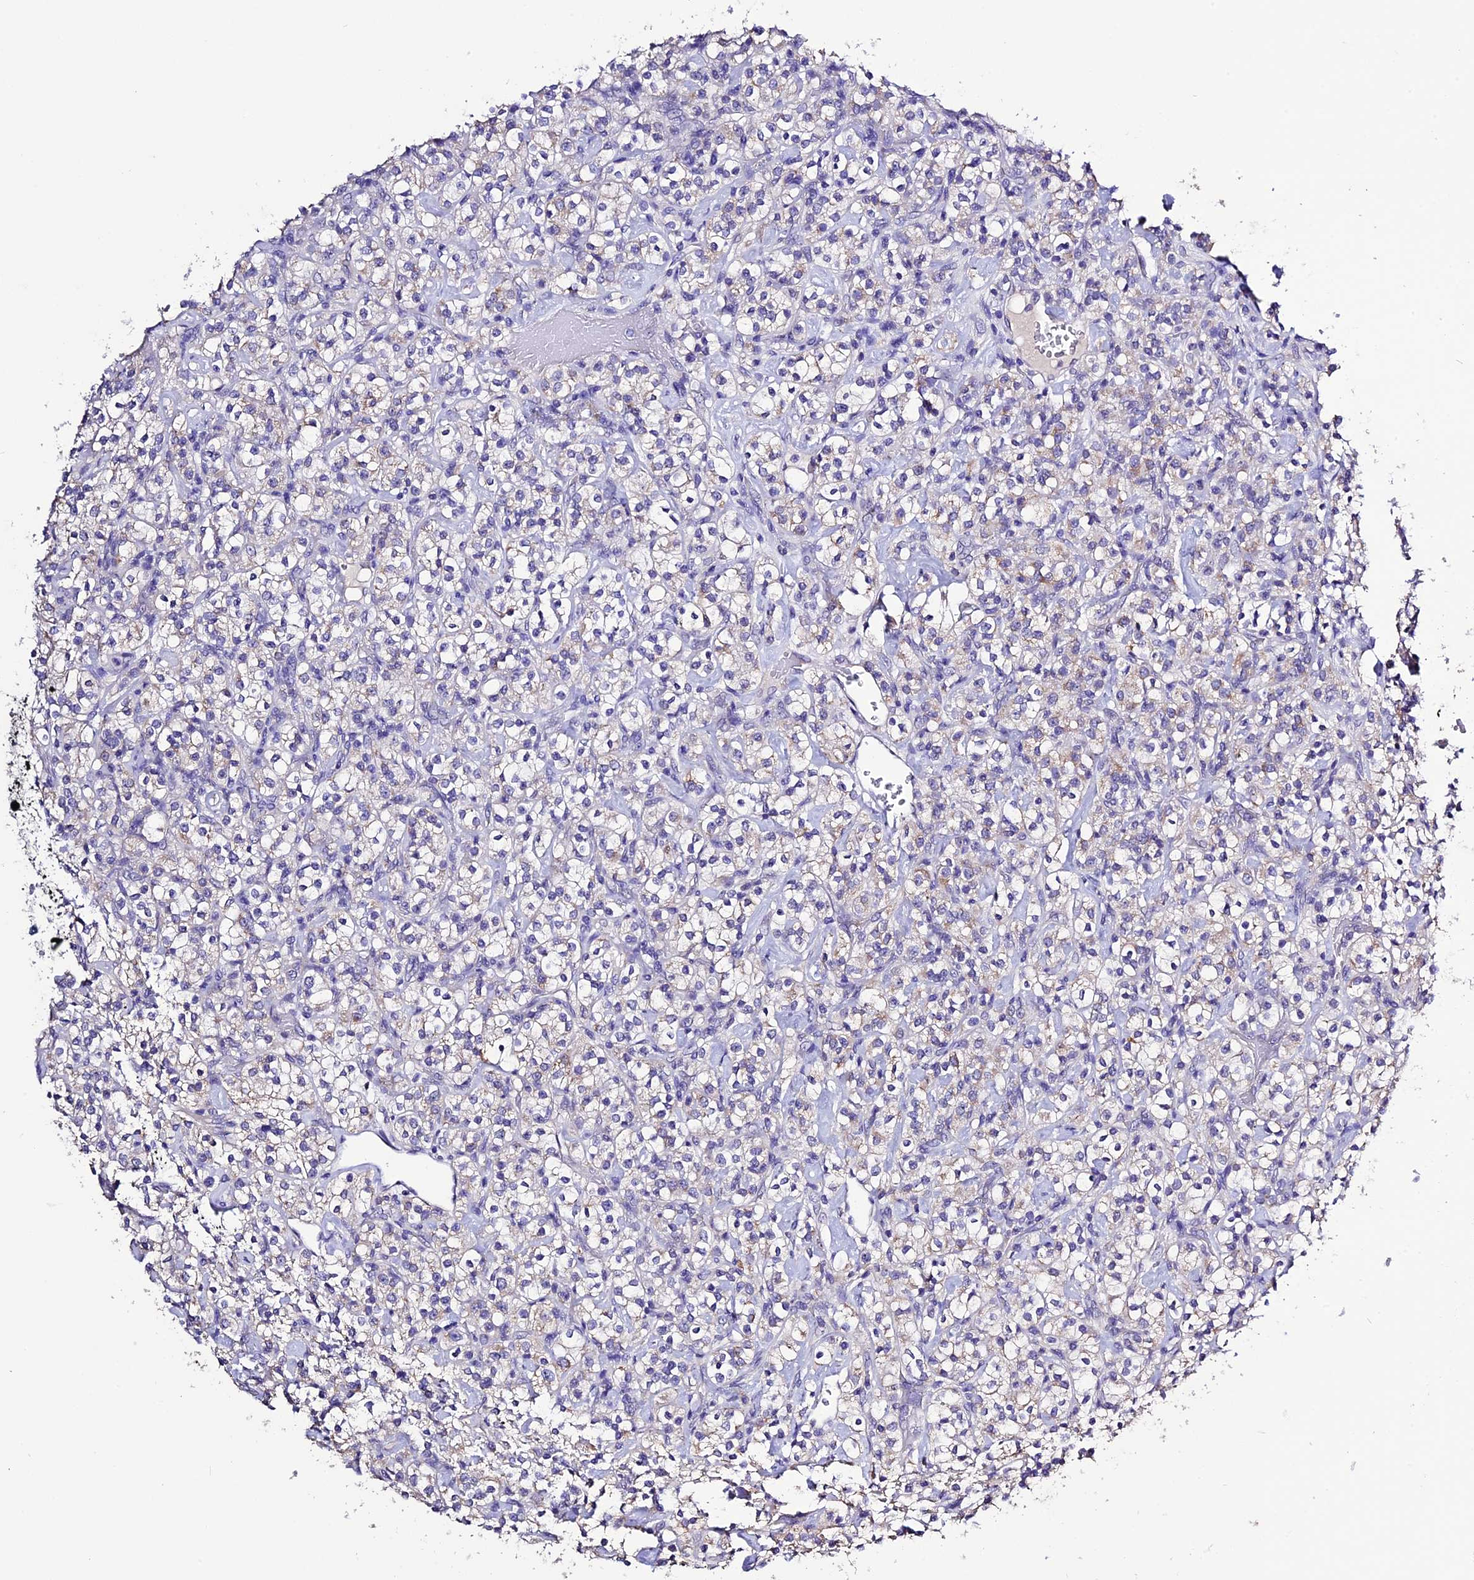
{"staining": {"intensity": "negative", "quantity": "none", "location": "none"}, "tissue": "renal cancer", "cell_type": "Tumor cells", "image_type": "cancer", "snomed": [{"axis": "morphology", "description": "Adenocarcinoma, NOS"}, {"axis": "topography", "description": "Kidney"}], "caption": "There is no significant staining in tumor cells of renal adenocarcinoma.", "gene": "DIS3L", "patient": {"sex": "male", "age": 77}}